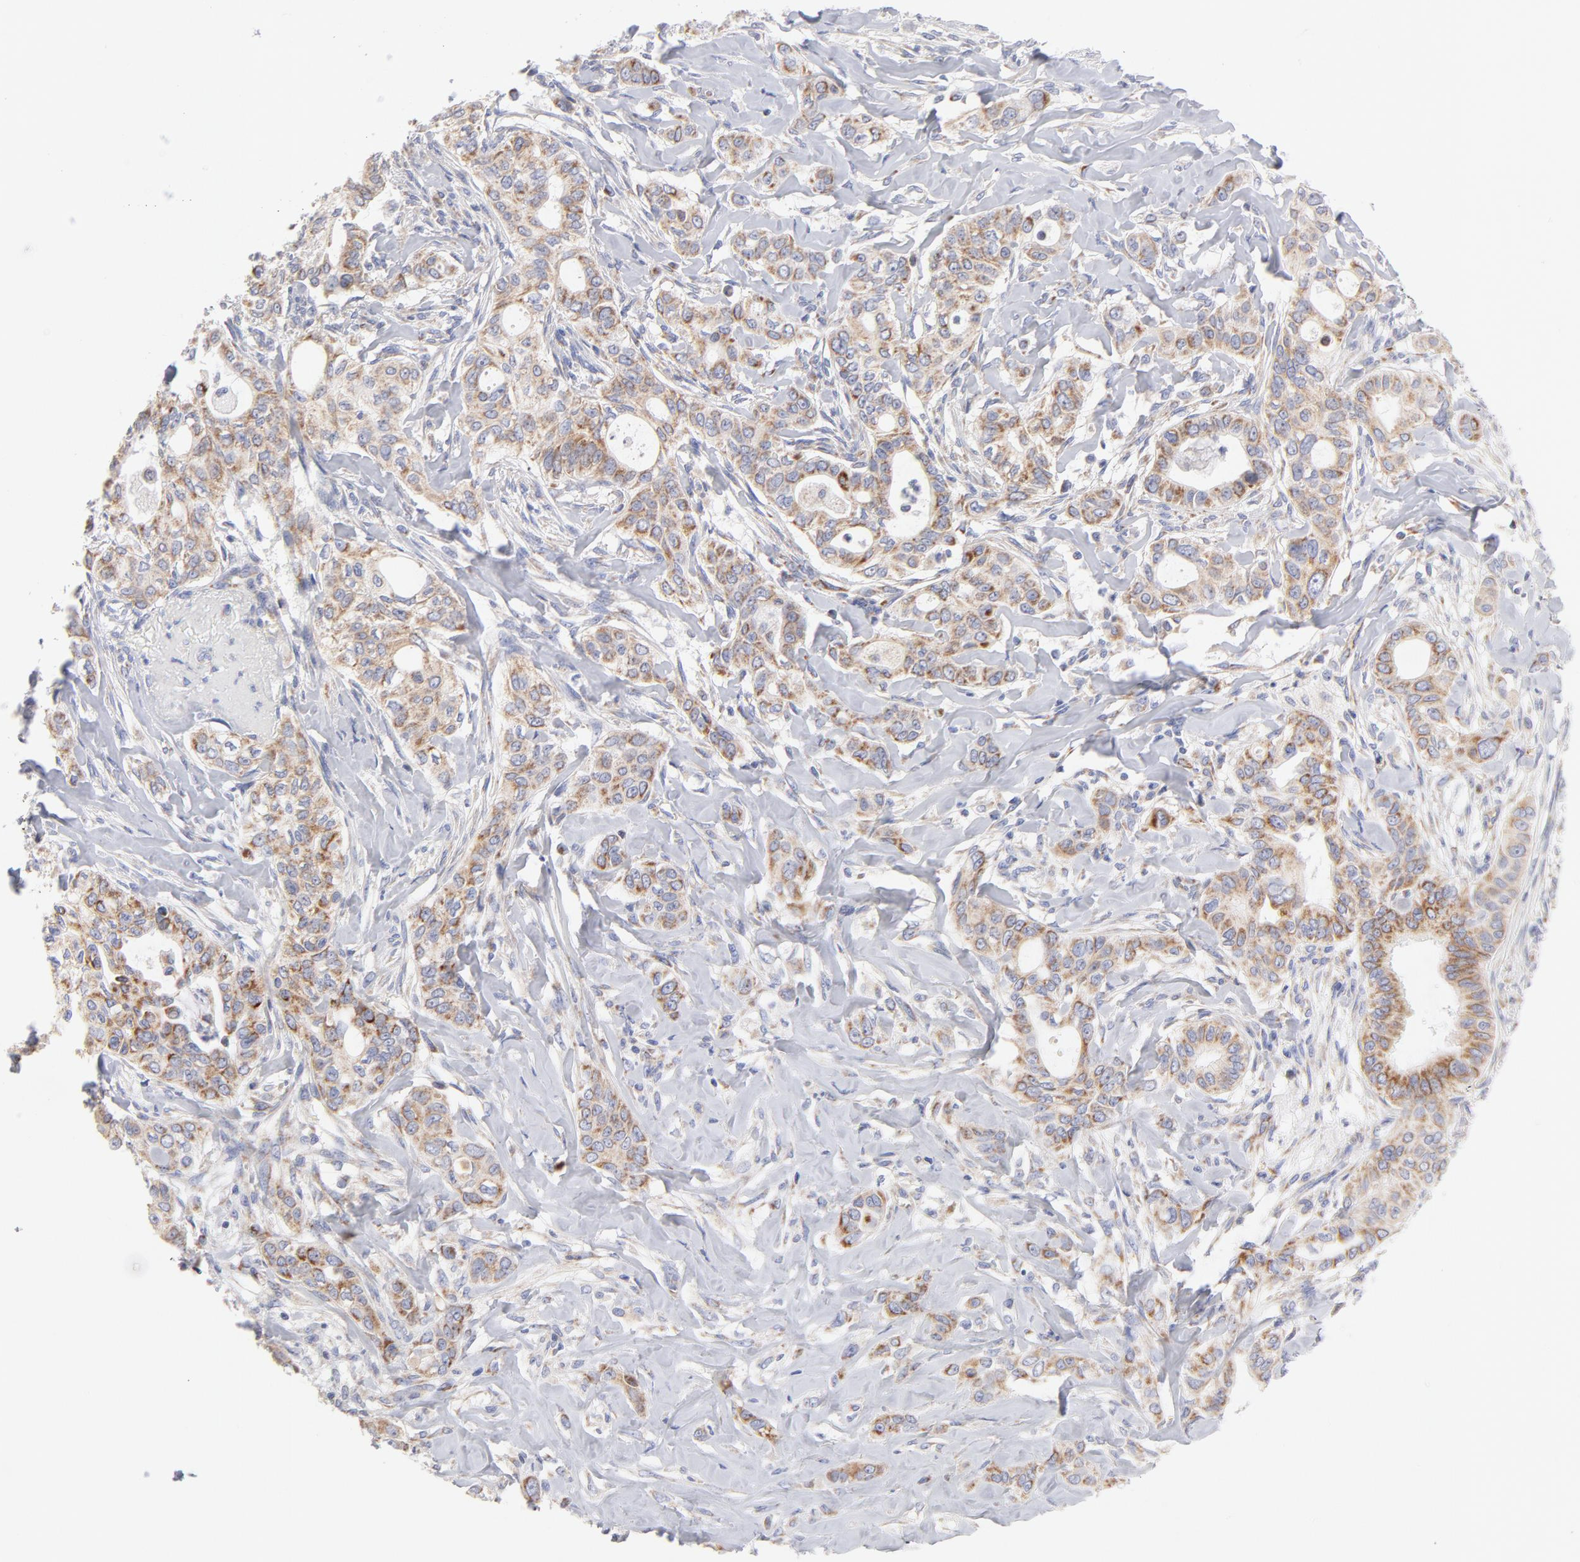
{"staining": {"intensity": "weak", "quantity": ">75%", "location": "cytoplasmic/membranous"}, "tissue": "liver cancer", "cell_type": "Tumor cells", "image_type": "cancer", "snomed": [{"axis": "morphology", "description": "Cholangiocarcinoma"}, {"axis": "topography", "description": "Liver"}], "caption": "High-power microscopy captured an immunohistochemistry (IHC) image of cholangiocarcinoma (liver), revealing weak cytoplasmic/membranous positivity in about >75% of tumor cells.", "gene": "TIMM8A", "patient": {"sex": "female", "age": 67}}